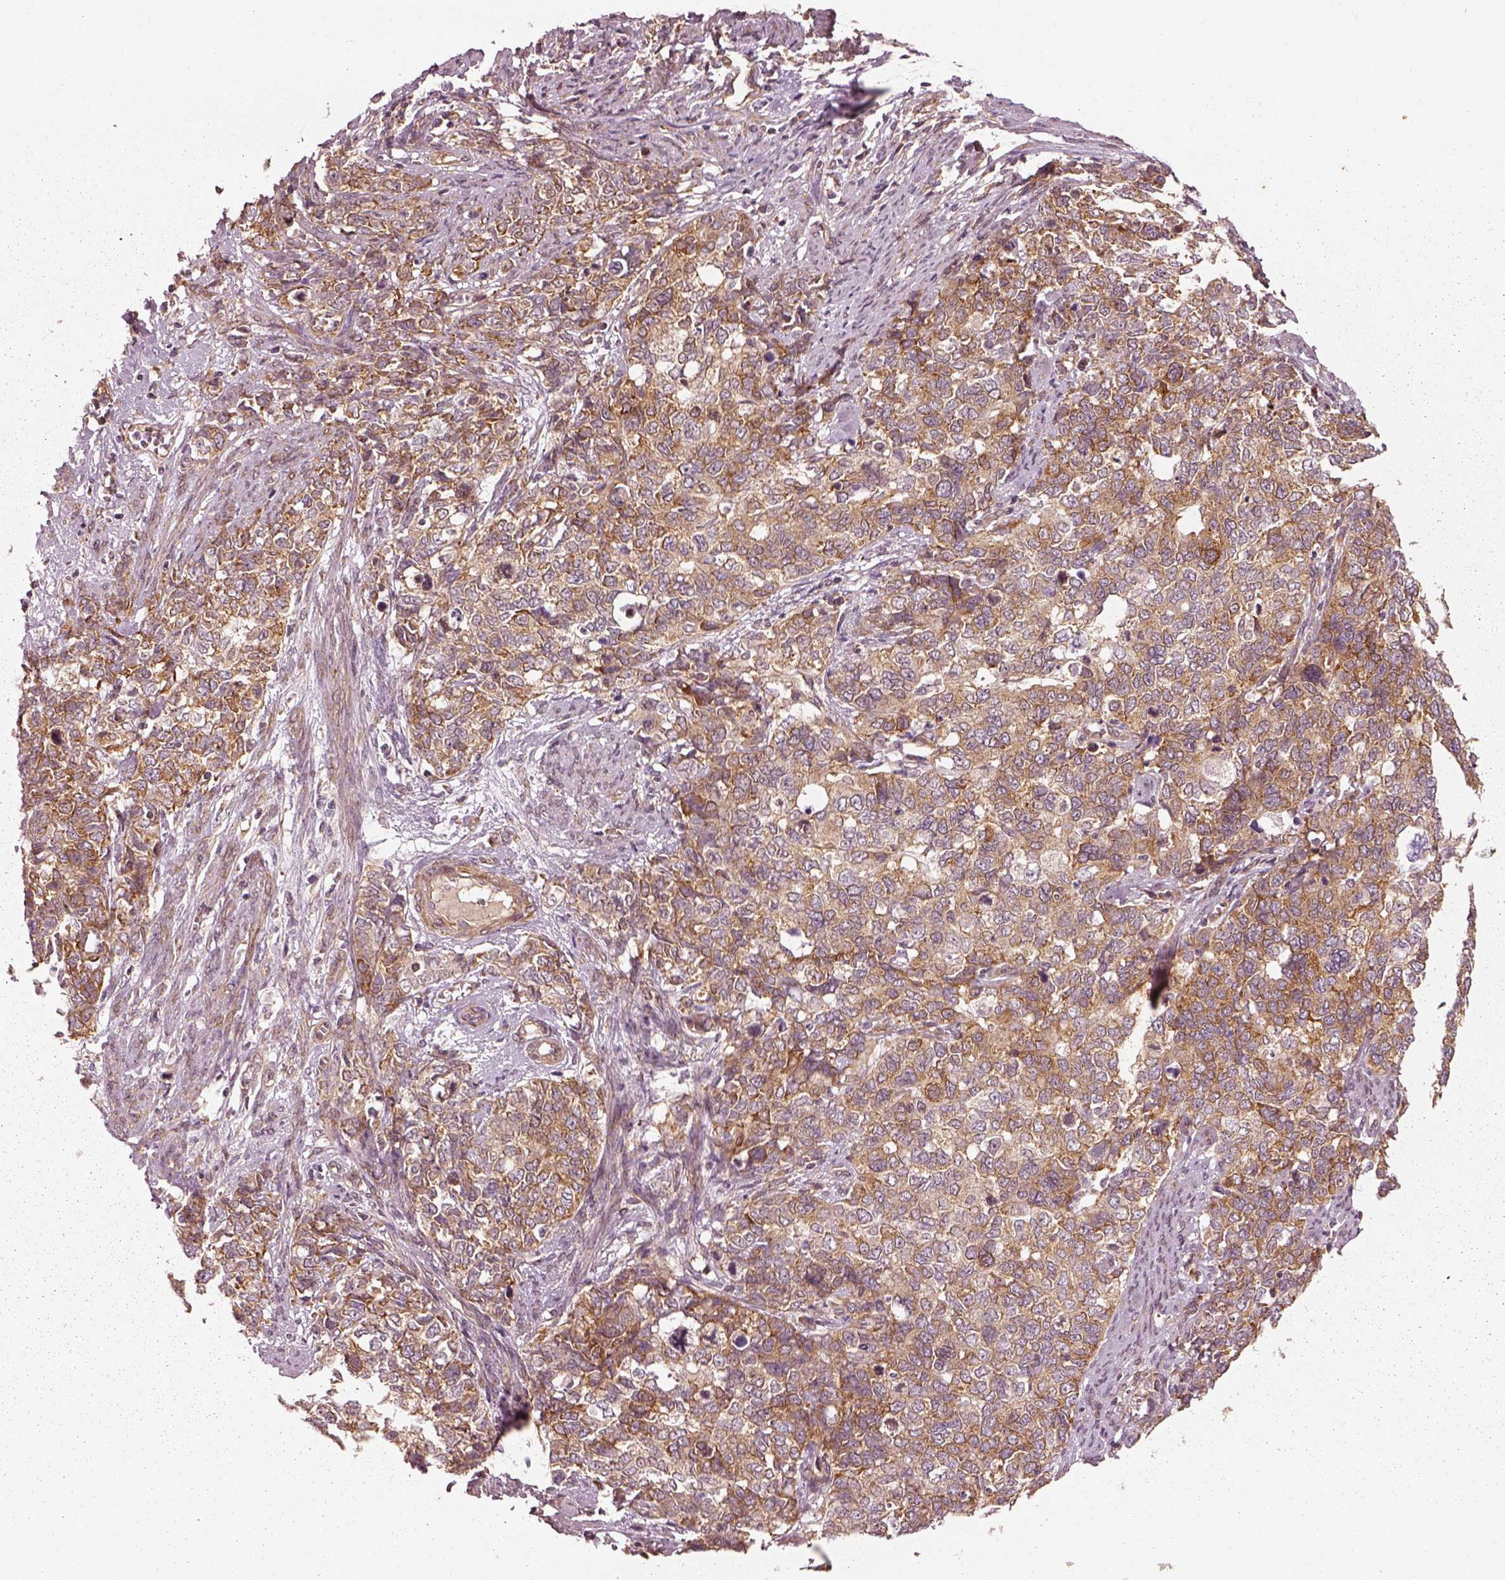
{"staining": {"intensity": "moderate", "quantity": "25%-75%", "location": "cytoplasmic/membranous"}, "tissue": "cervical cancer", "cell_type": "Tumor cells", "image_type": "cancer", "snomed": [{"axis": "morphology", "description": "Squamous cell carcinoma, NOS"}, {"axis": "topography", "description": "Cervix"}], "caption": "A brown stain labels moderate cytoplasmic/membranous staining of a protein in squamous cell carcinoma (cervical) tumor cells.", "gene": "LSM14A", "patient": {"sex": "female", "age": 63}}